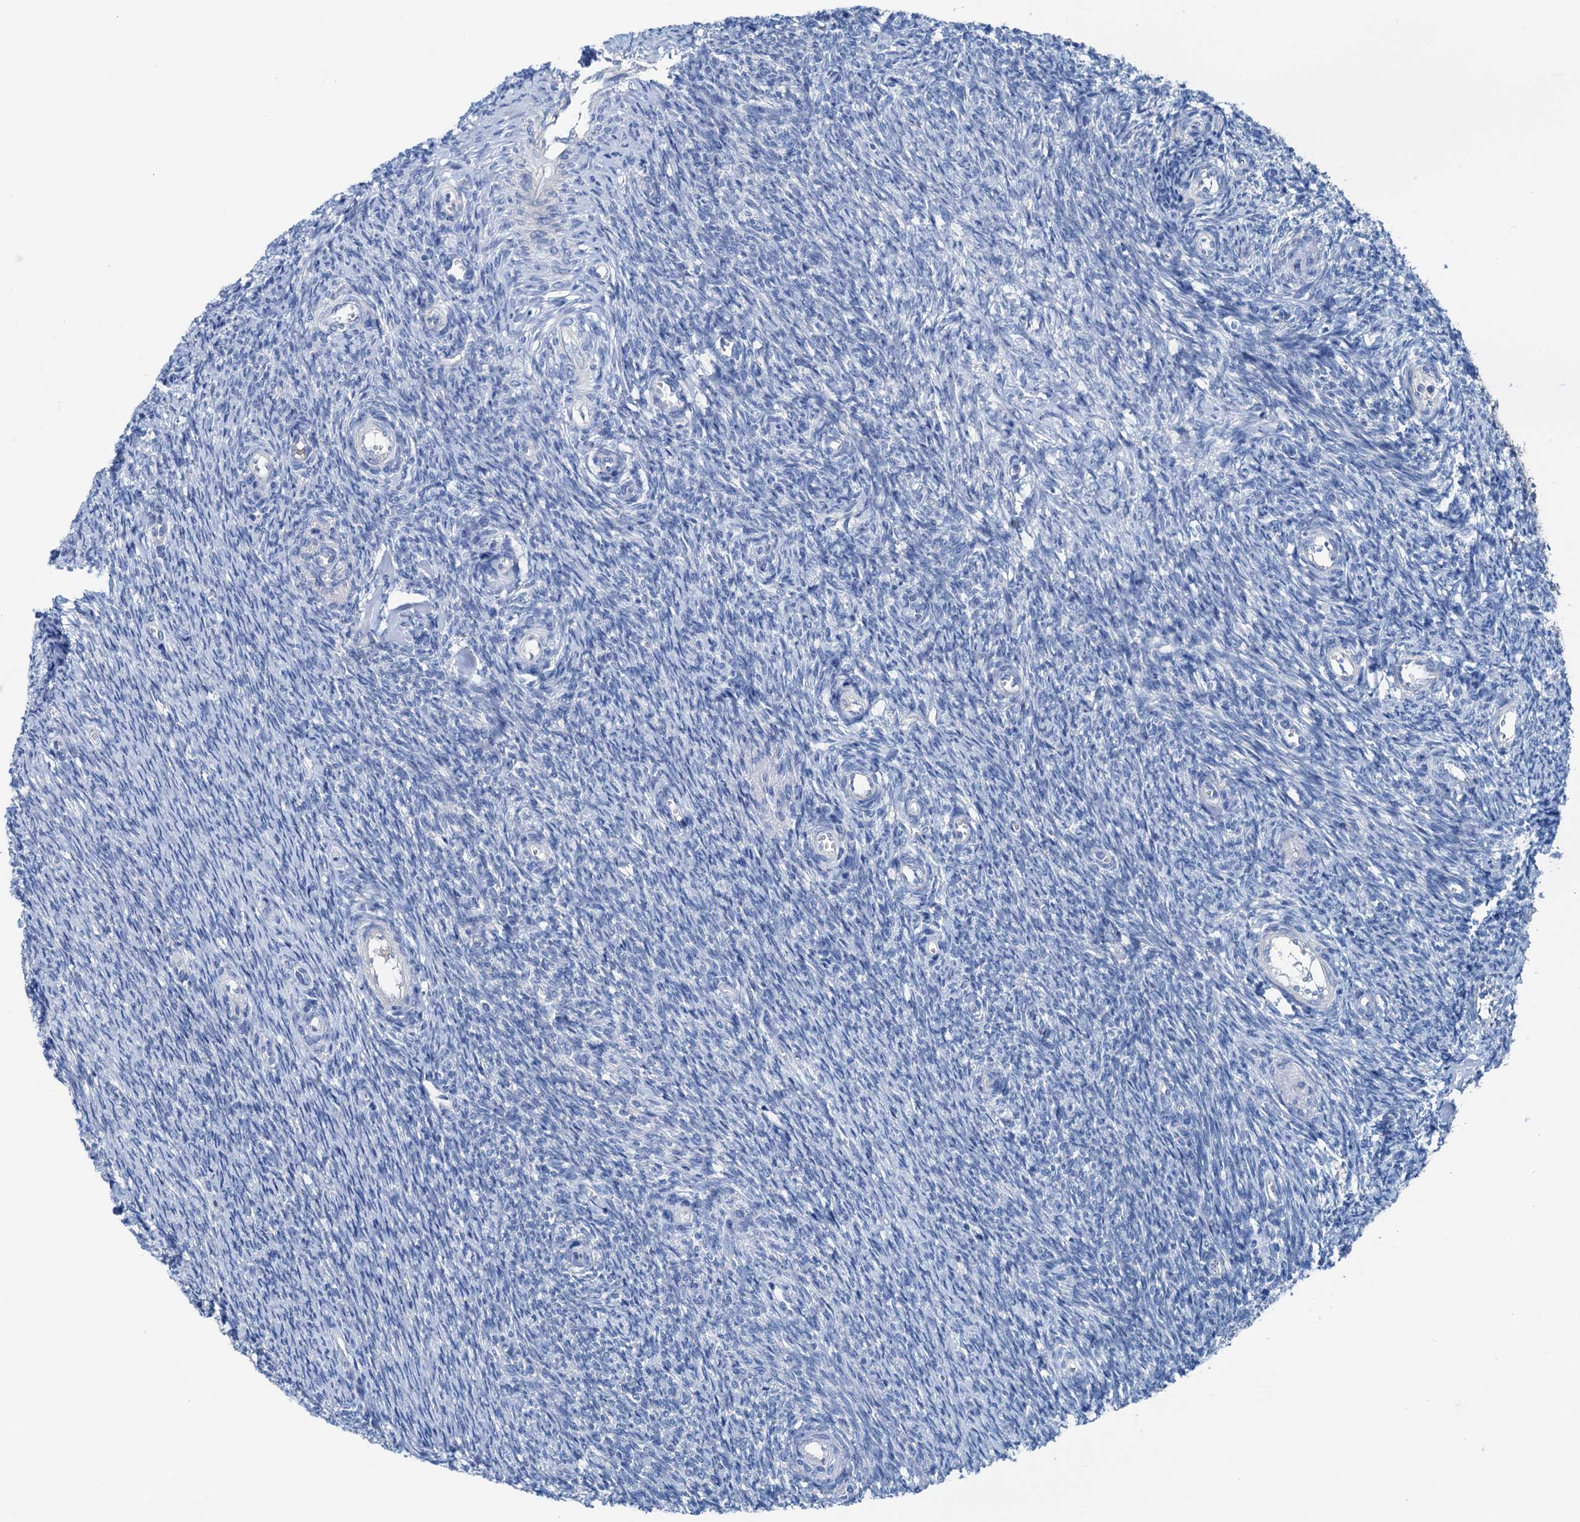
{"staining": {"intensity": "negative", "quantity": "none", "location": "none"}, "tissue": "ovary", "cell_type": "Ovarian stroma cells", "image_type": "normal", "snomed": [{"axis": "morphology", "description": "Normal tissue, NOS"}, {"axis": "topography", "description": "Ovary"}], "caption": "DAB (3,3'-diaminobenzidine) immunohistochemical staining of normal ovary exhibits no significant positivity in ovarian stroma cells.", "gene": "KNDC1", "patient": {"sex": "female", "age": 44}}